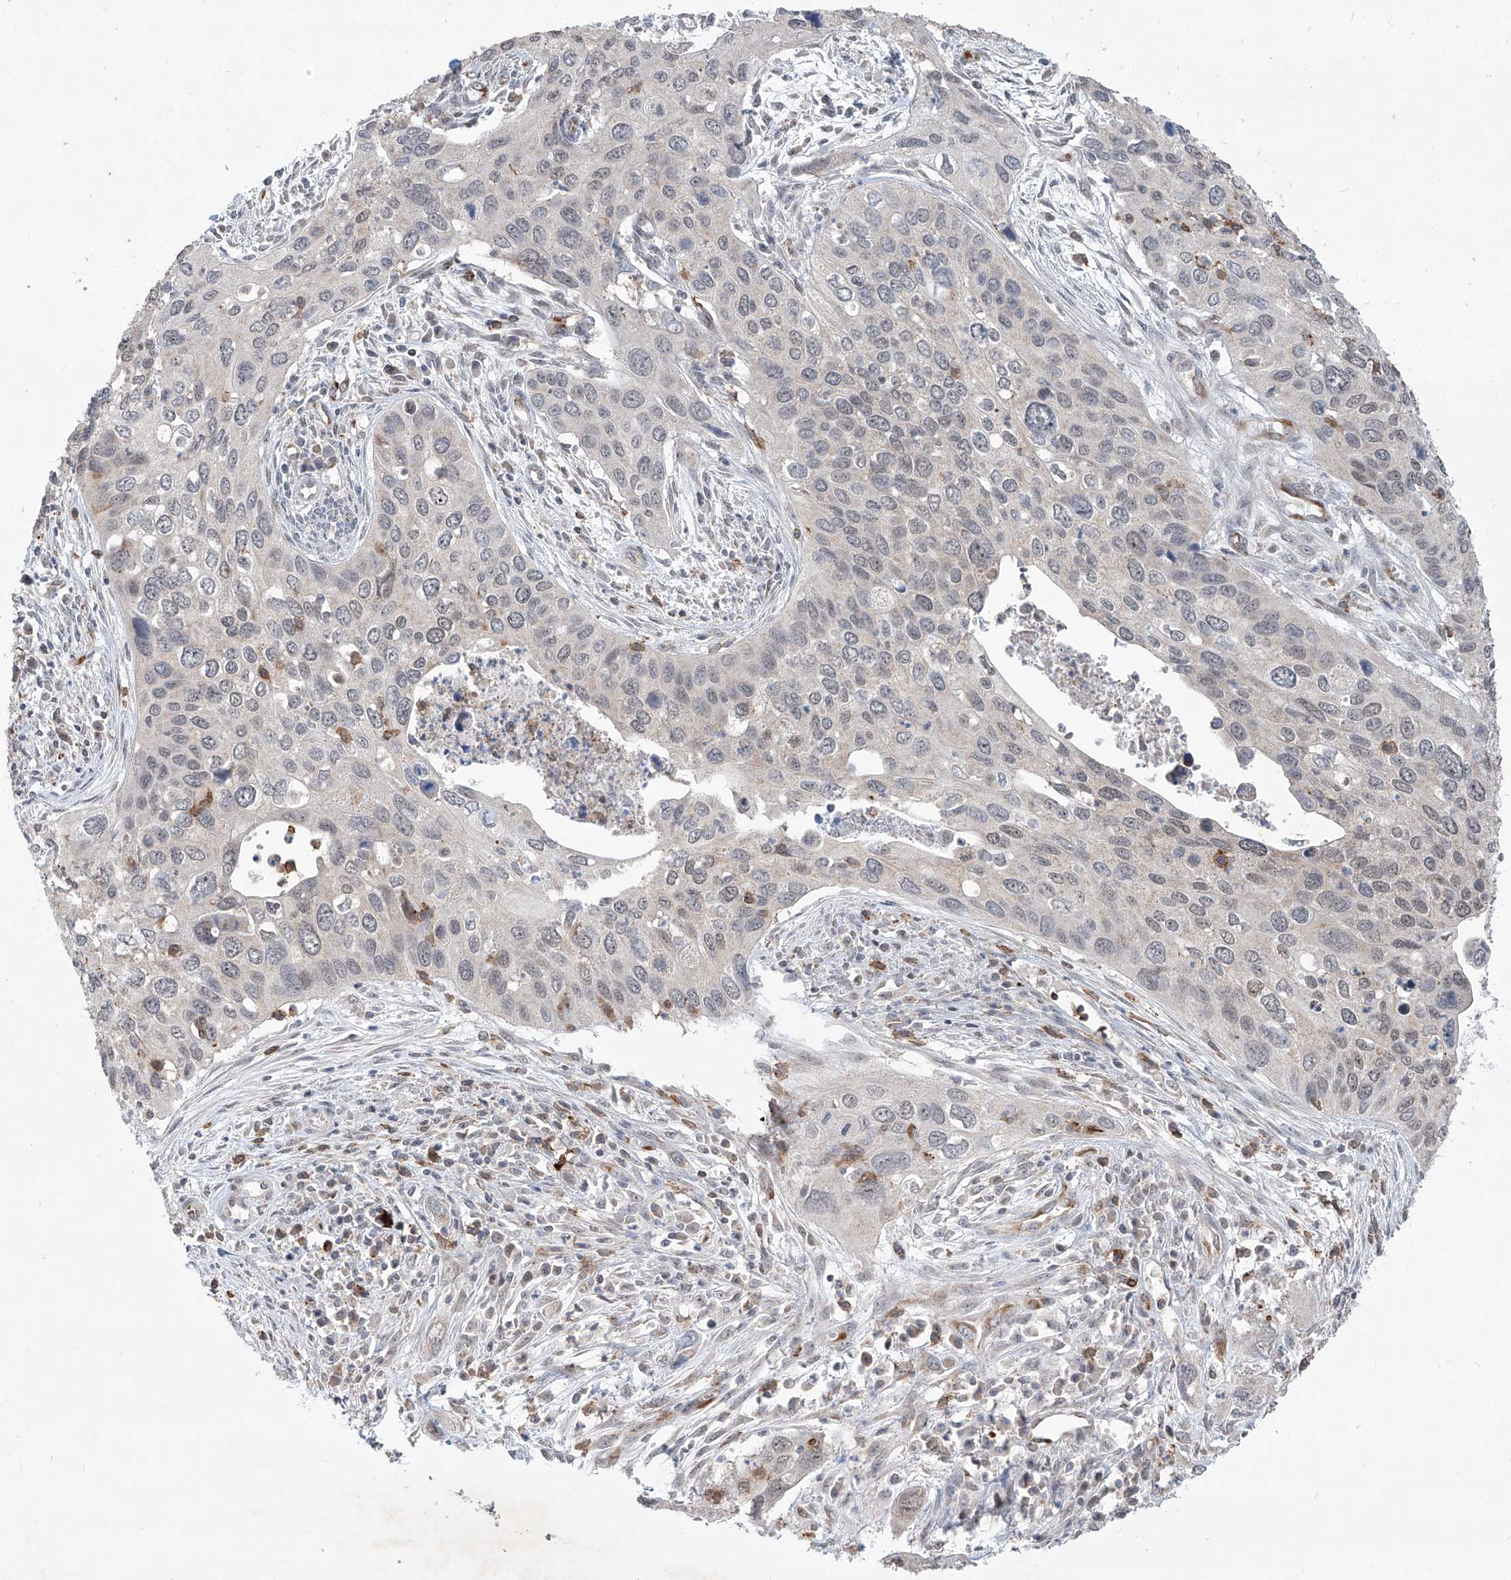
{"staining": {"intensity": "negative", "quantity": "none", "location": "none"}, "tissue": "cervical cancer", "cell_type": "Tumor cells", "image_type": "cancer", "snomed": [{"axis": "morphology", "description": "Squamous cell carcinoma, NOS"}, {"axis": "topography", "description": "Cervix"}], "caption": "IHC histopathology image of neoplastic tissue: human cervical squamous cell carcinoma stained with DAB exhibits no significant protein staining in tumor cells.", "gene": "ZBTB48", "patient": {"sex": "female", "age": 55}}